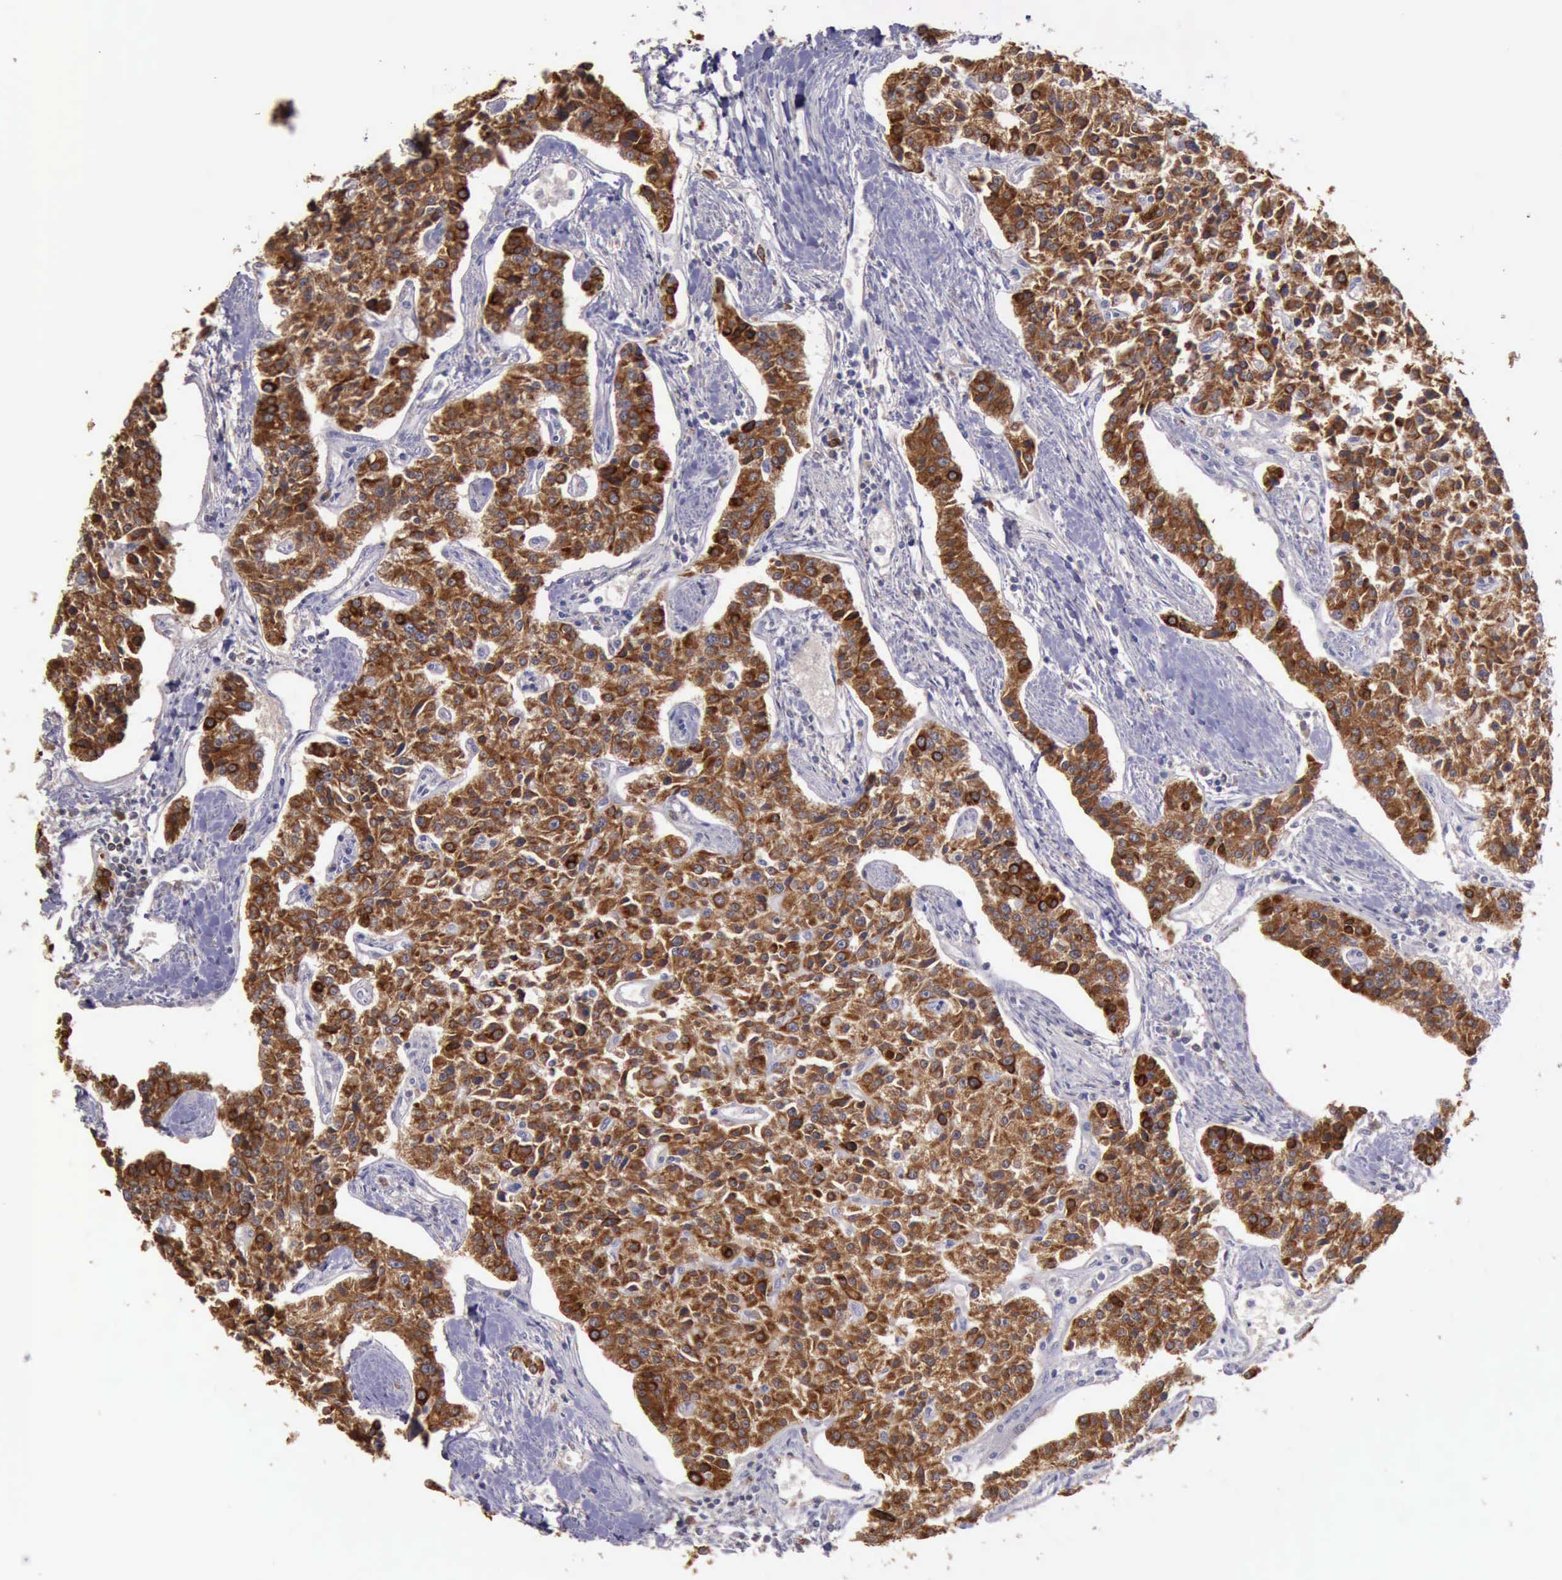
{"staining": {"intensity": "strong", "quantity": ">75%", "location": "cytoplasmic/membranous"}, "tissue": "carcinoid", "cell_type": "Tumor cells", "image_type": "cancer", "snomed": [{"axis": "morphology", "description": "Carcinoid, malignant, NOS"}, {"axis": "topography", "description": "Stomach"}], "caption": "Protein staining reveals strong cytoplasmic/membranous positivity in about >75% of tumor cells in malignant carcinoid. (DAB (3,3'-diaminobenzidine) IHC, brown staining for protein, blue staining for nuclei).", "gene": "RAB39B", "patient": {"sex": "female", "age": 76}}